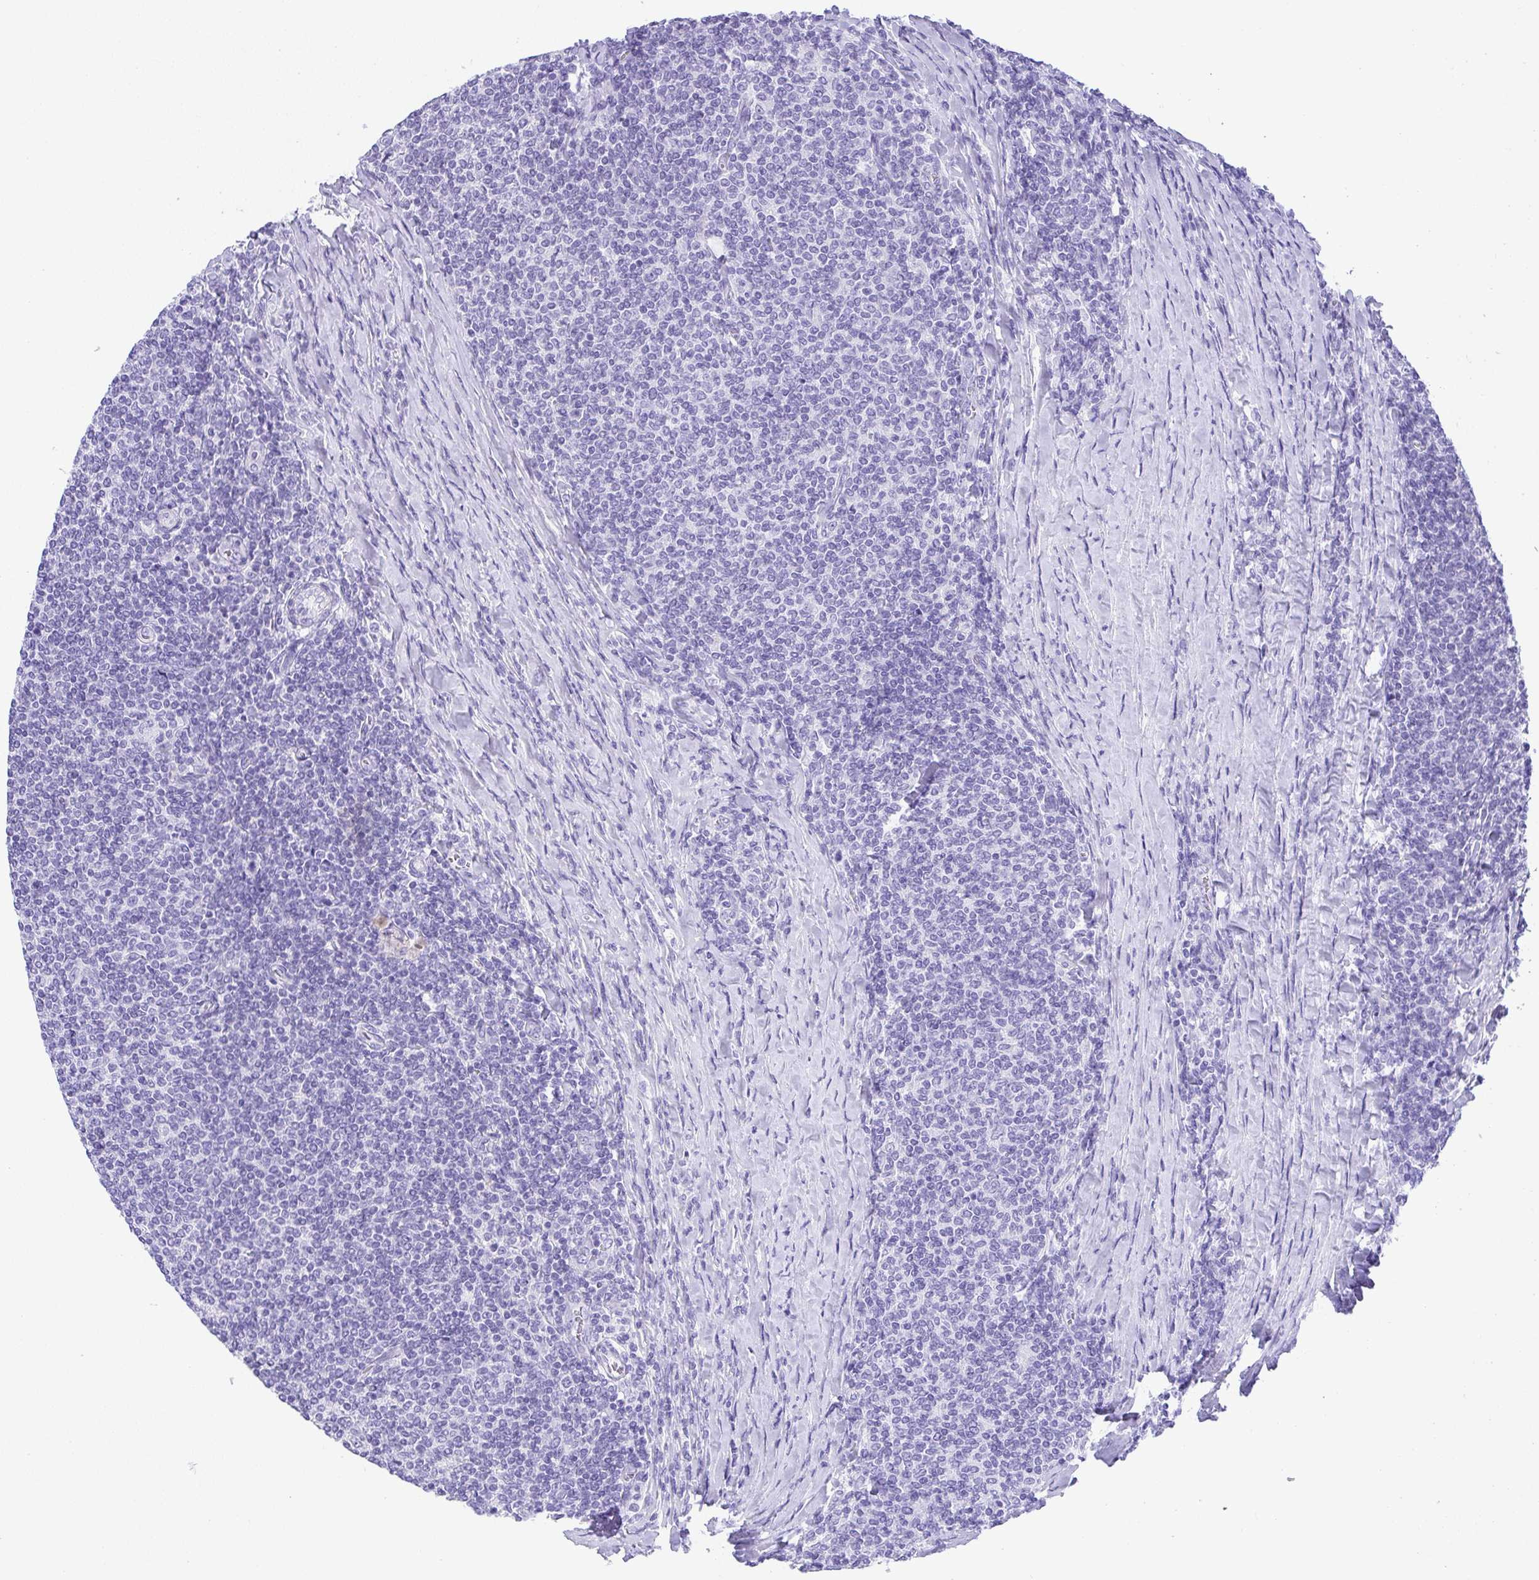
{"staining": {"intensity": "negative", "quantity": "none", "location": "none"}, "tissue": "lymphoma", "cell_type": "Tumor cells", "image_type": "cancer", "snomed": [{"axis": "morphology", "description": "Malignant lymphoma, non-Hodgkin's type, Low grade"}, {"axis": "topography", "description": "Lymph node"}], "caption": "Immunohistochemistry (IHC) micrograph of low-grade malignant lymphoma, non-Hodgkin's type stained for a protein (brown), which reveals no staining in tumor cells.", "gene": "AVIL", "patient": {"sex": "male", "age": 52}}